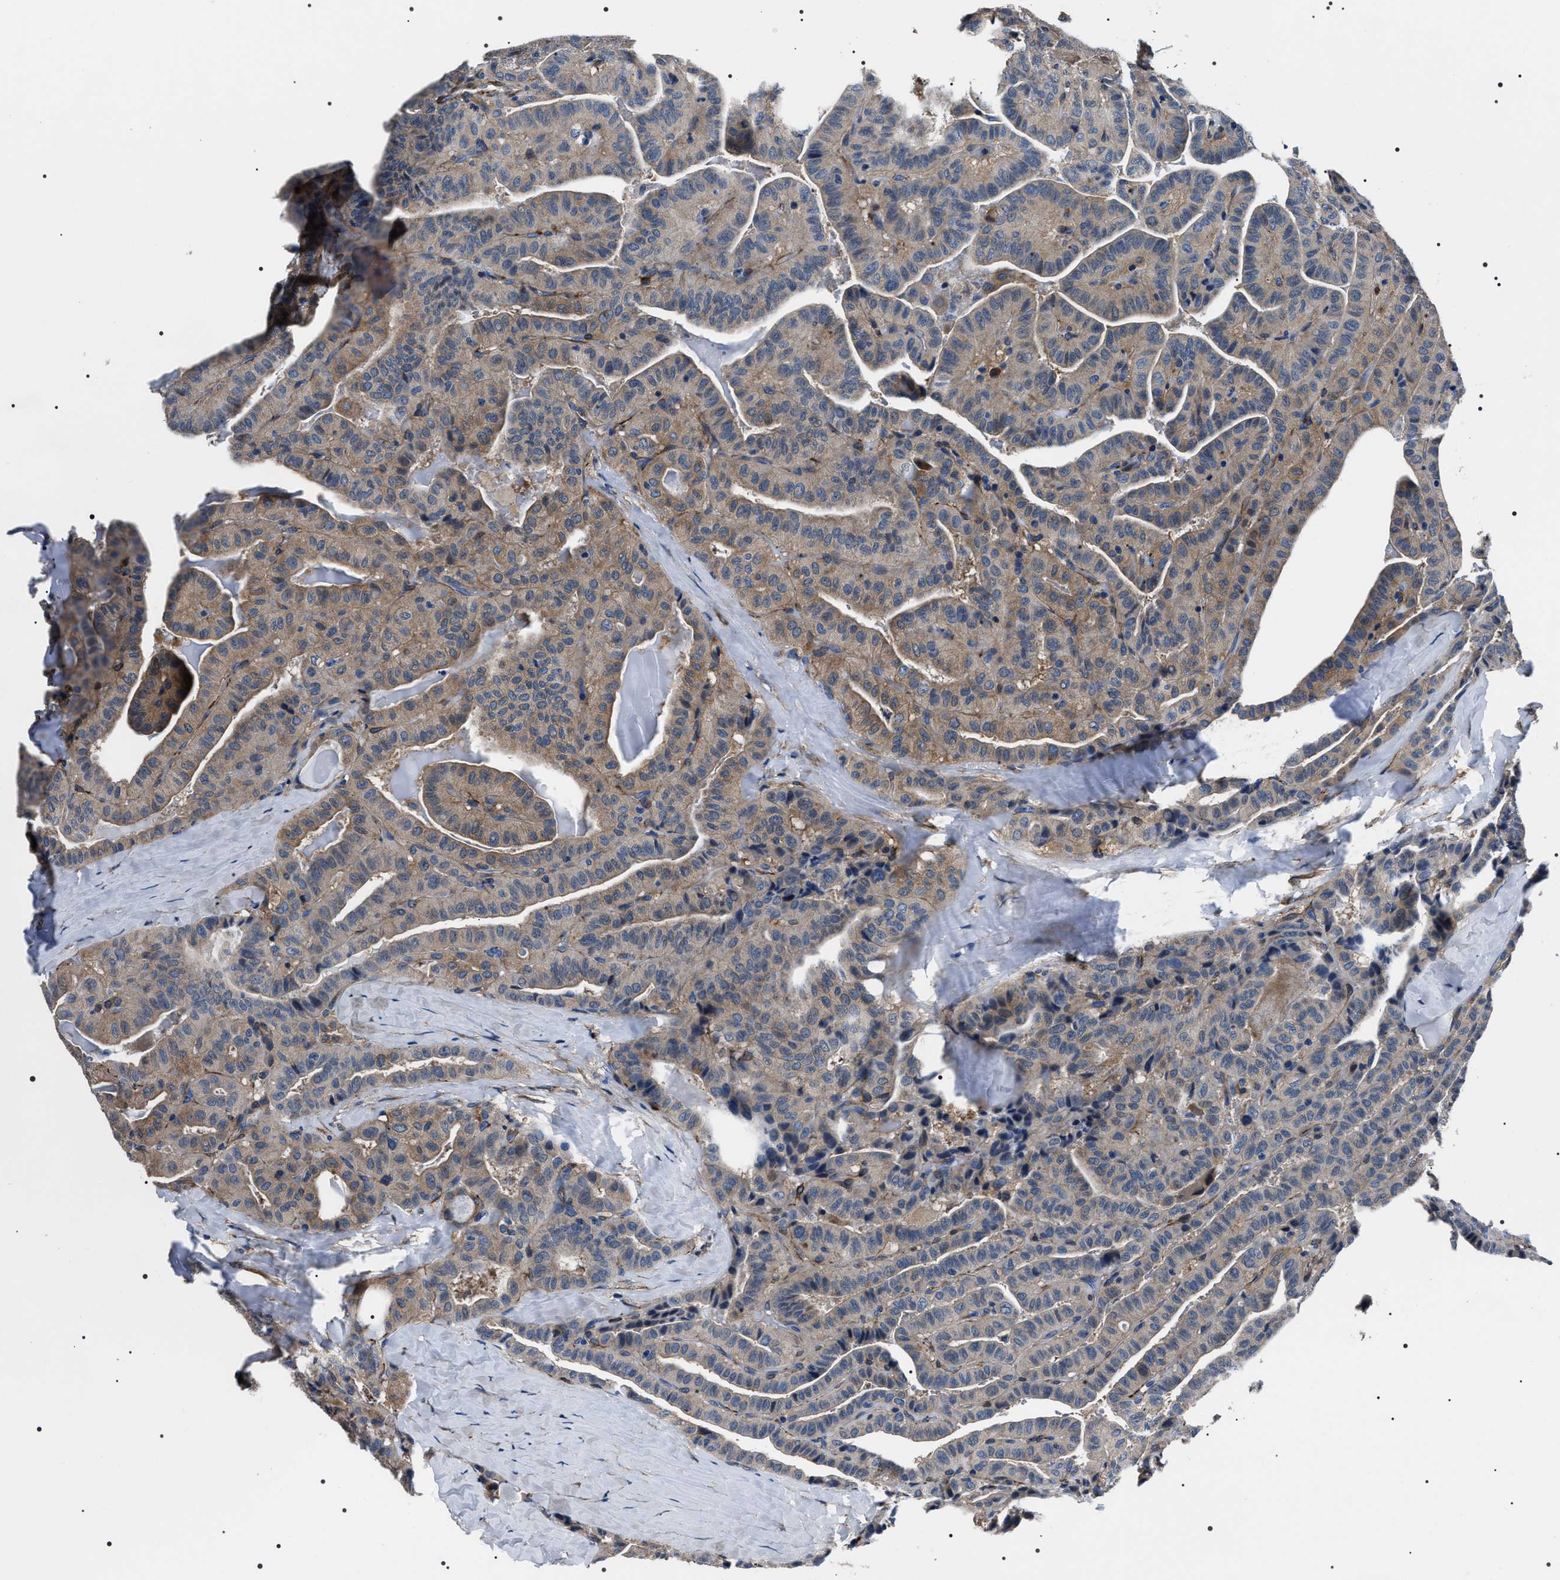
{"staining": {"intensity": "weak", "quantity": ">75%", "location": "cytoplasmic/membranous"}, "tissue": "thyroid cancer", "cell_type": "Tumor cells", "image_type": "cancer", "snomed": [{"axis": "morphology", "description": "Papillary adenocarcinoma, NOS"}, {"axis": "topography", "description": "Thyroid gland"}], "caption": "Human thyroid cancer stained for a protein (brown) demonstrates weak cytoplasmic/membranous positive expression in about >75% of tumor cells.", "gene": "BAG2", "patient": {"sex": "male", "age": 77}}